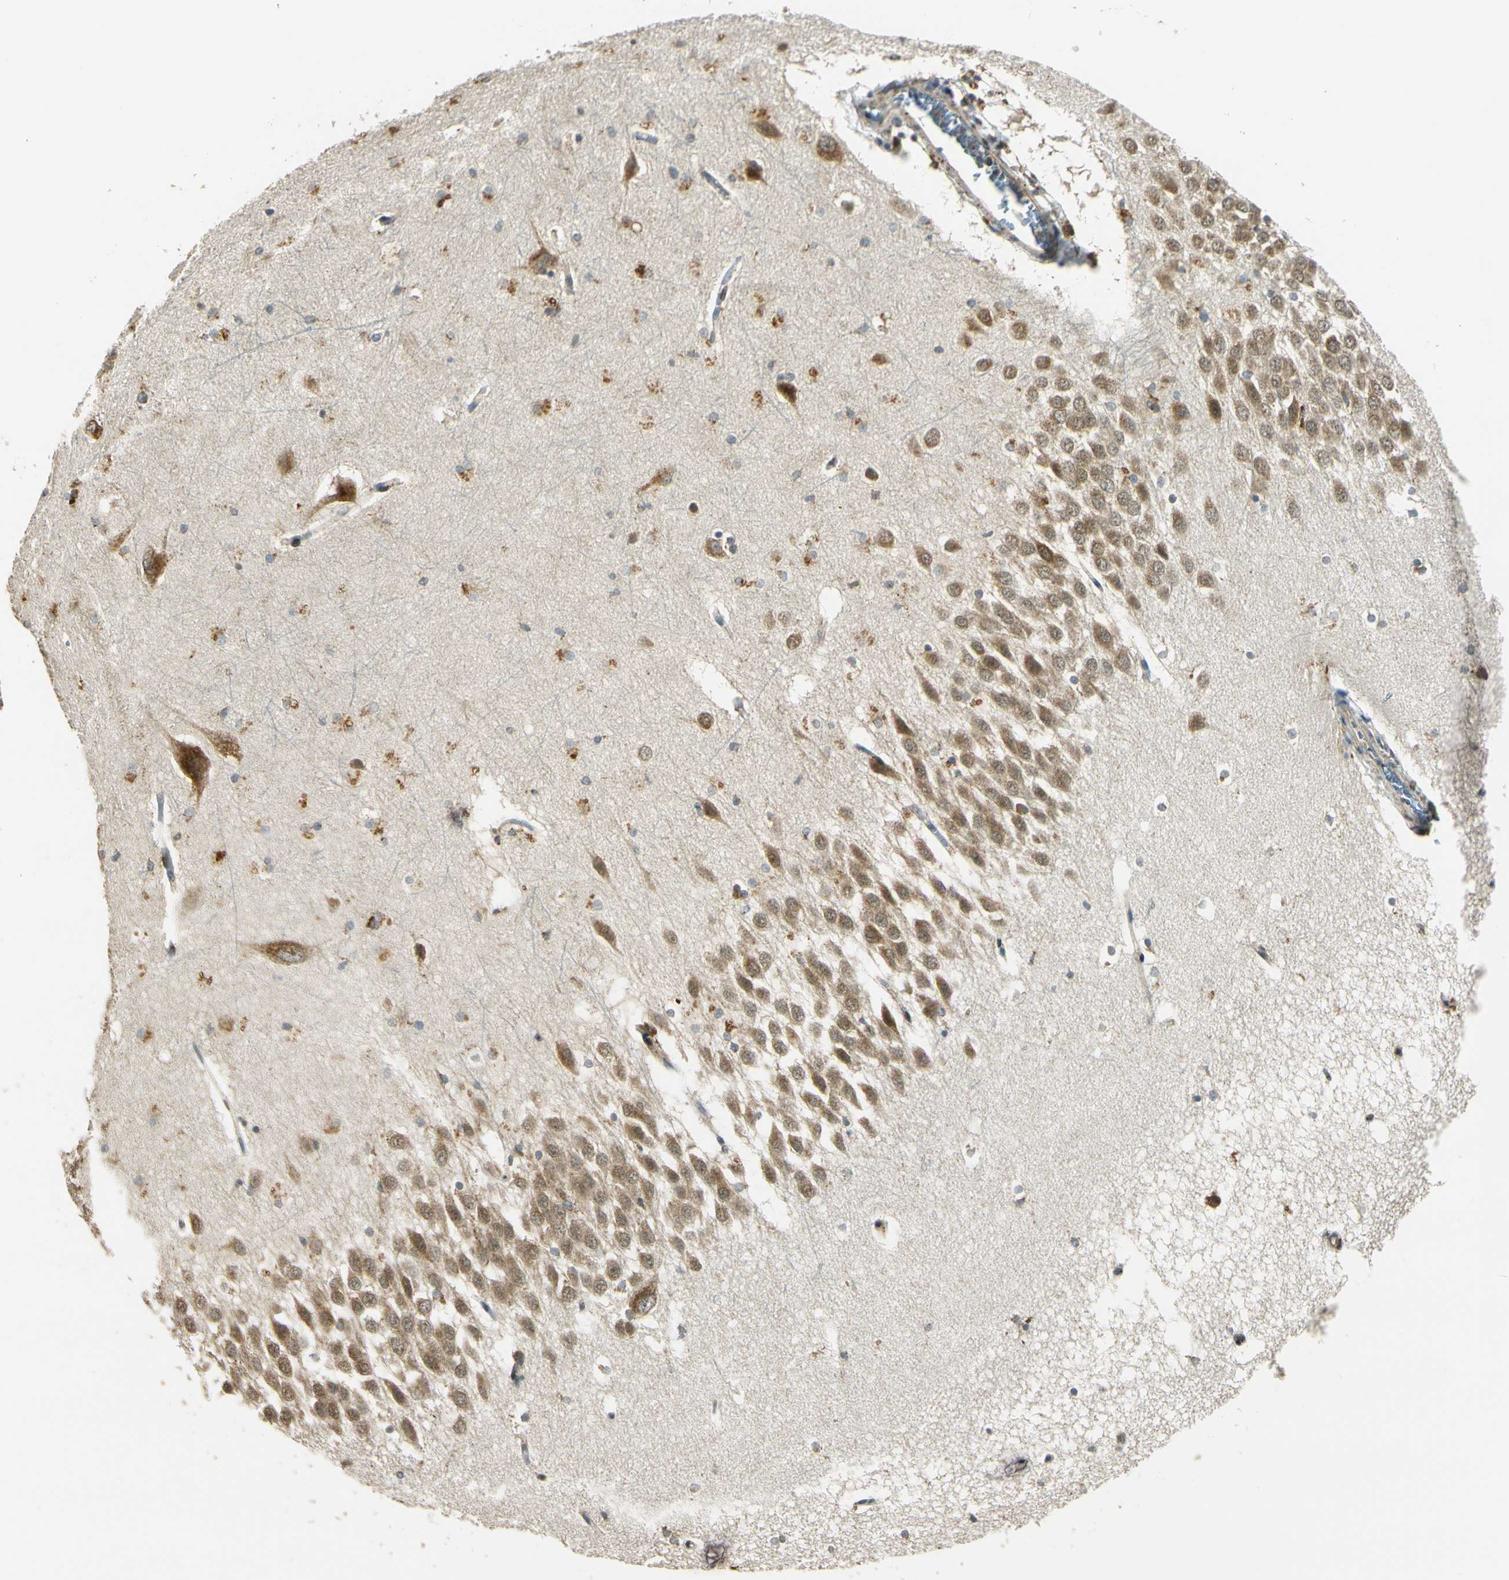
{"staining": {"intensity": "moderate", "quantity": "25%-75%", "location": "cytoplasmic/membranous"}, "tissue": "hippocampus", "cell_type": "Glial cells", "image_type": "normal", "snomed": [{"axis": "morphology", "description": "Normal tissue, NOS"}, {"axis": "topography", "description": "Hippocampus"}], "caption": "Immunohistochemical staining of unremarkable hippocampus displays 25%-75% levels of moderate cytoplasmic/membranous protein expression in approximately 25%-75% of glial cells.", "gene": "LAMTOR1", "patient": {"sex": "male", "age": 45}}